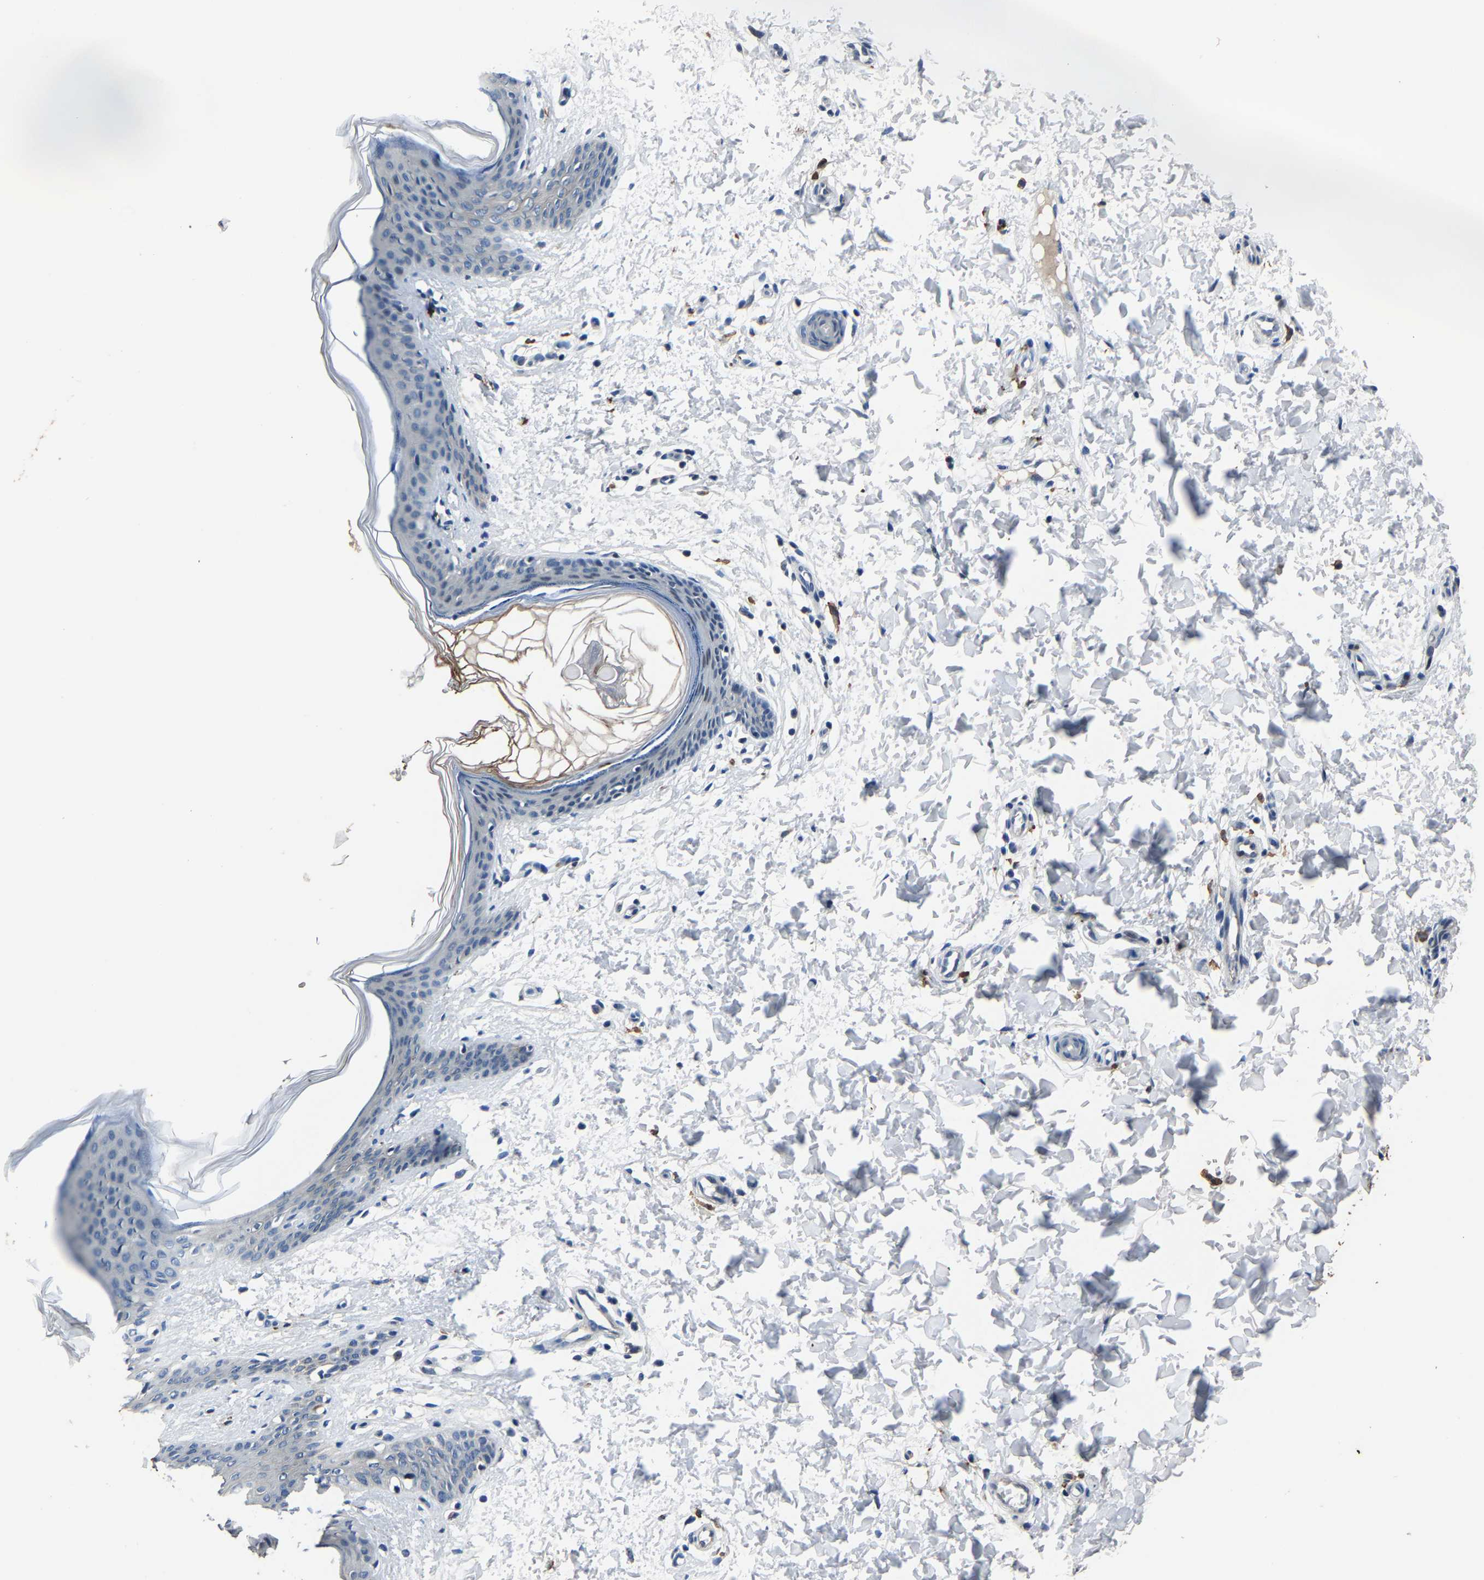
{"staining": {"intensity": "negative", "quantity": "none", "location": "none"}, "tissue": "skin", "cell_type": "Fibroblasts", "image_type": "normal", "snomed": [{"axis": "morphology", "description": "Normal tissue, NOS"}, {"axis": "topography", "description": "Skin"}], "caption": "Skin stained for a protein using immunohistochemistry shows no staining fibroblasts.", "gene": "PCNX2", "patient": {"sex": "female", "age": 17}}